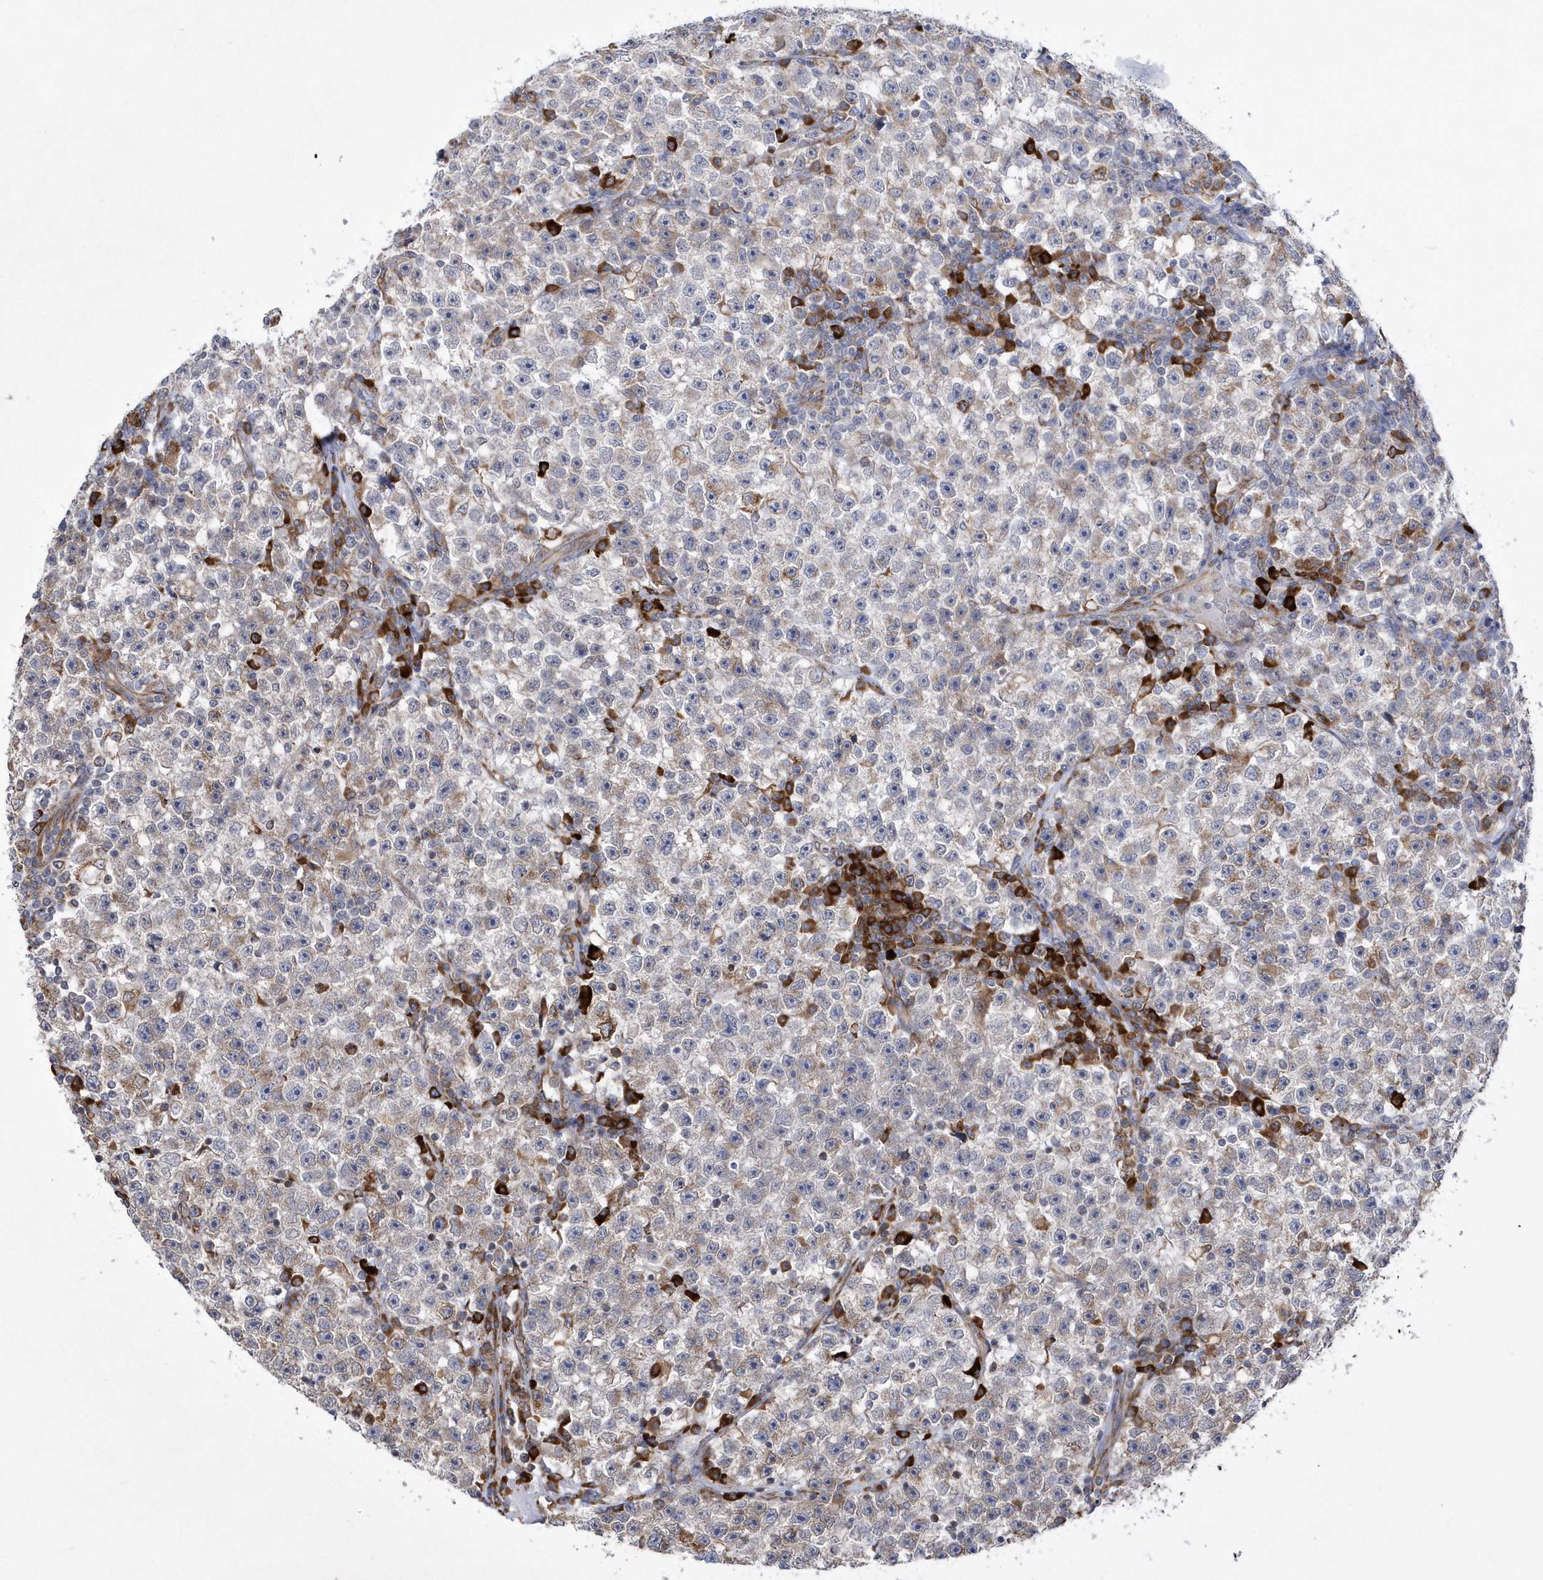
{"staining": {"intensity": "negative", "quantity": "none", "location": "none"}, "tissue": "testis cancer", "cell_type": "Tumor cells", "image_type": "cancer", "snomed": [{"axis": "morphology", "description": "Seminoma, NOS"}, {"axis": "topography", "description": "Testis"}], "caption": "High magnification brightfield microscopy of testis cancer (seminoma) stained with DAB (brown) and counterstained with hematoxylin (blue): tumor cells show no significant expression. Brightfield microscopy of immunohistochemistry (IHC) stained with DAB (3,3'-diaminobenzidine) (brown) and hematoxylin (blue), captured at high magnification.", "gene": "MED31", "patient": {"sex": "male", "age": 22}}